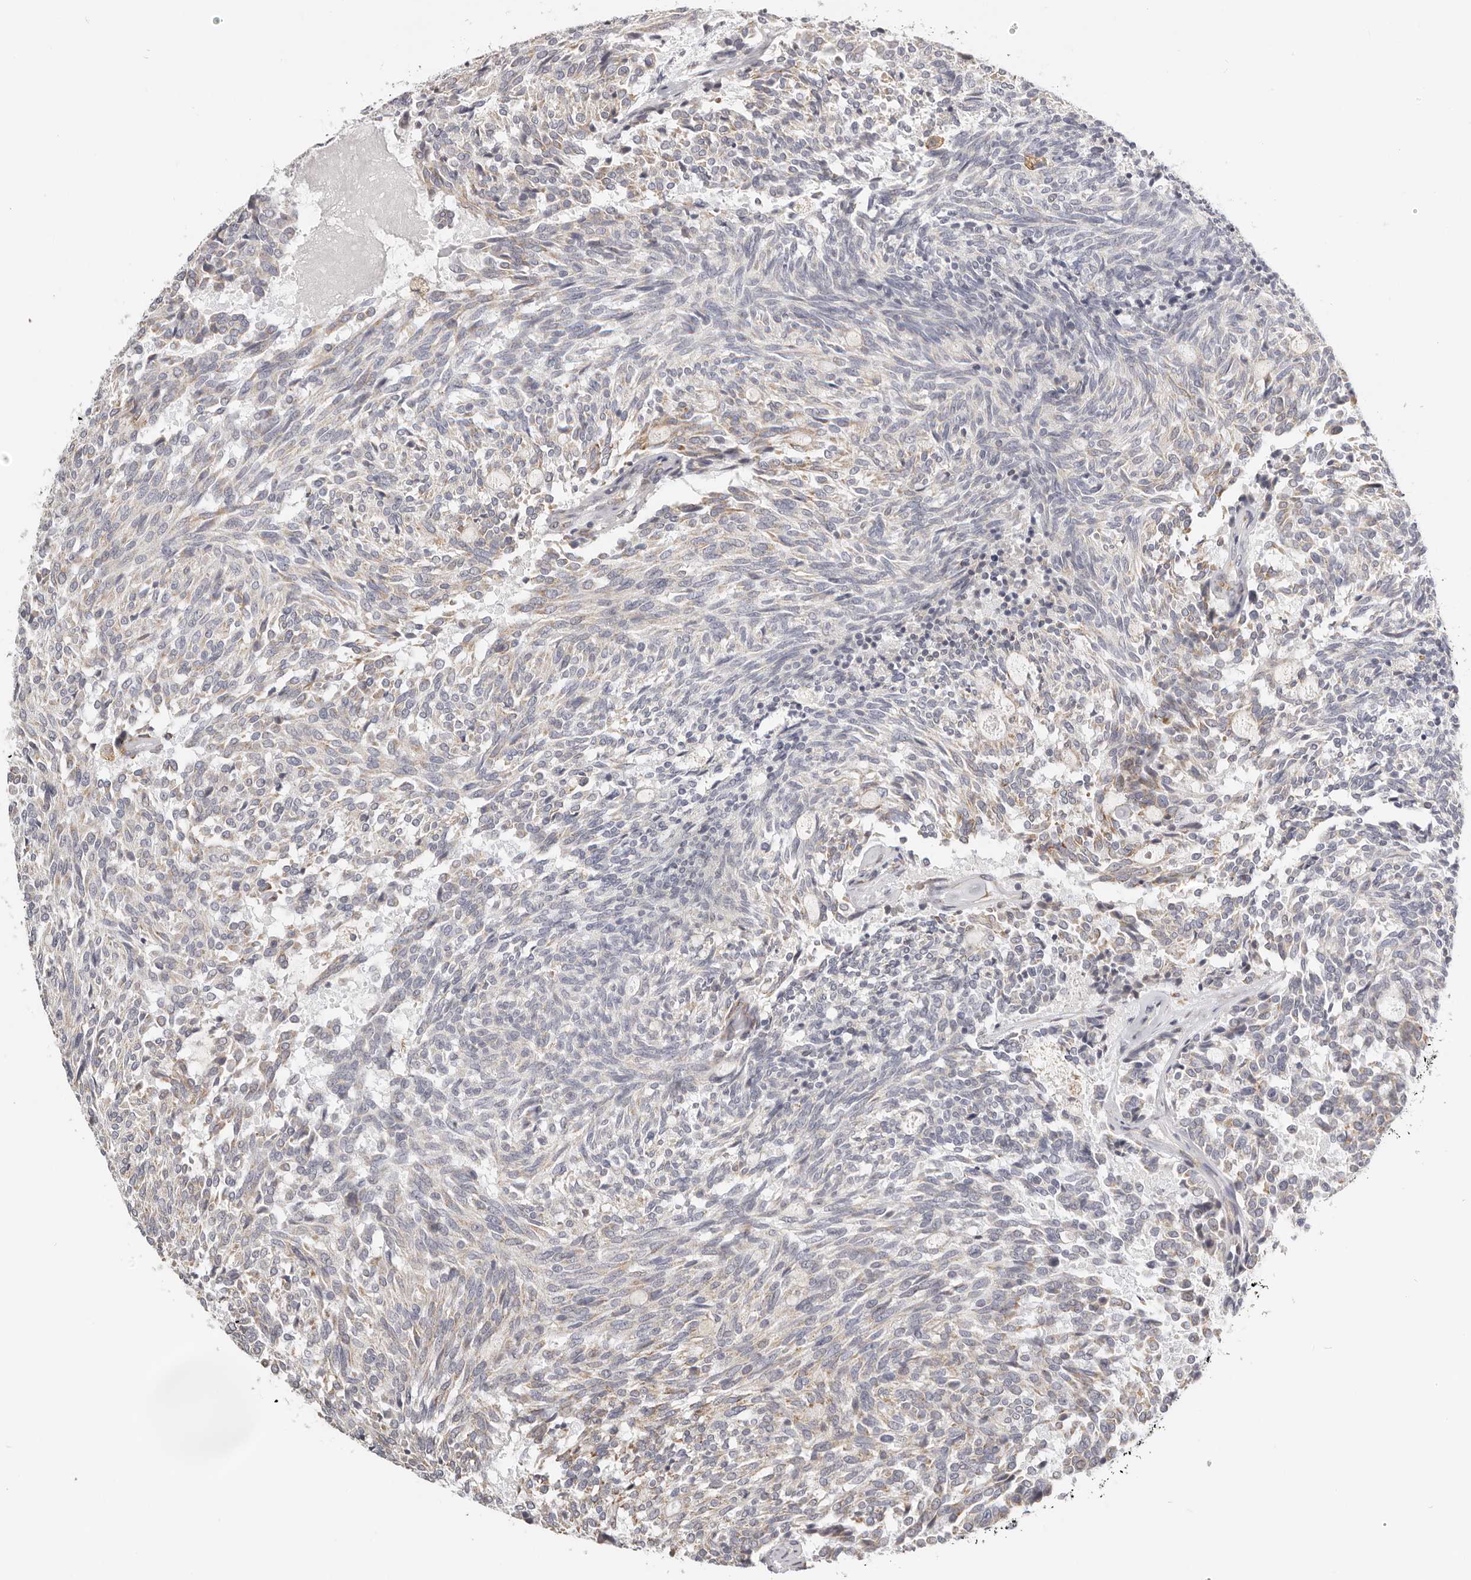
{"staining": {"intensity": "weak", "quantity": "<25%", "location": "cytoplasmic/membranous"}, "tissue": "carcinoid", "cell_type": "Tumor cells", "image_type": "cancer", "snomed": [{"axis": "morphology", "description": "Carcinoid, malignant, NOS"}, {"axis": "topography", "description": "Pancreas"}], "caption": "Tumor cells are negative for brown protein staining in carcinoid.", "gene": "IL32", "patient": {"sex": "female", "age": 54}}